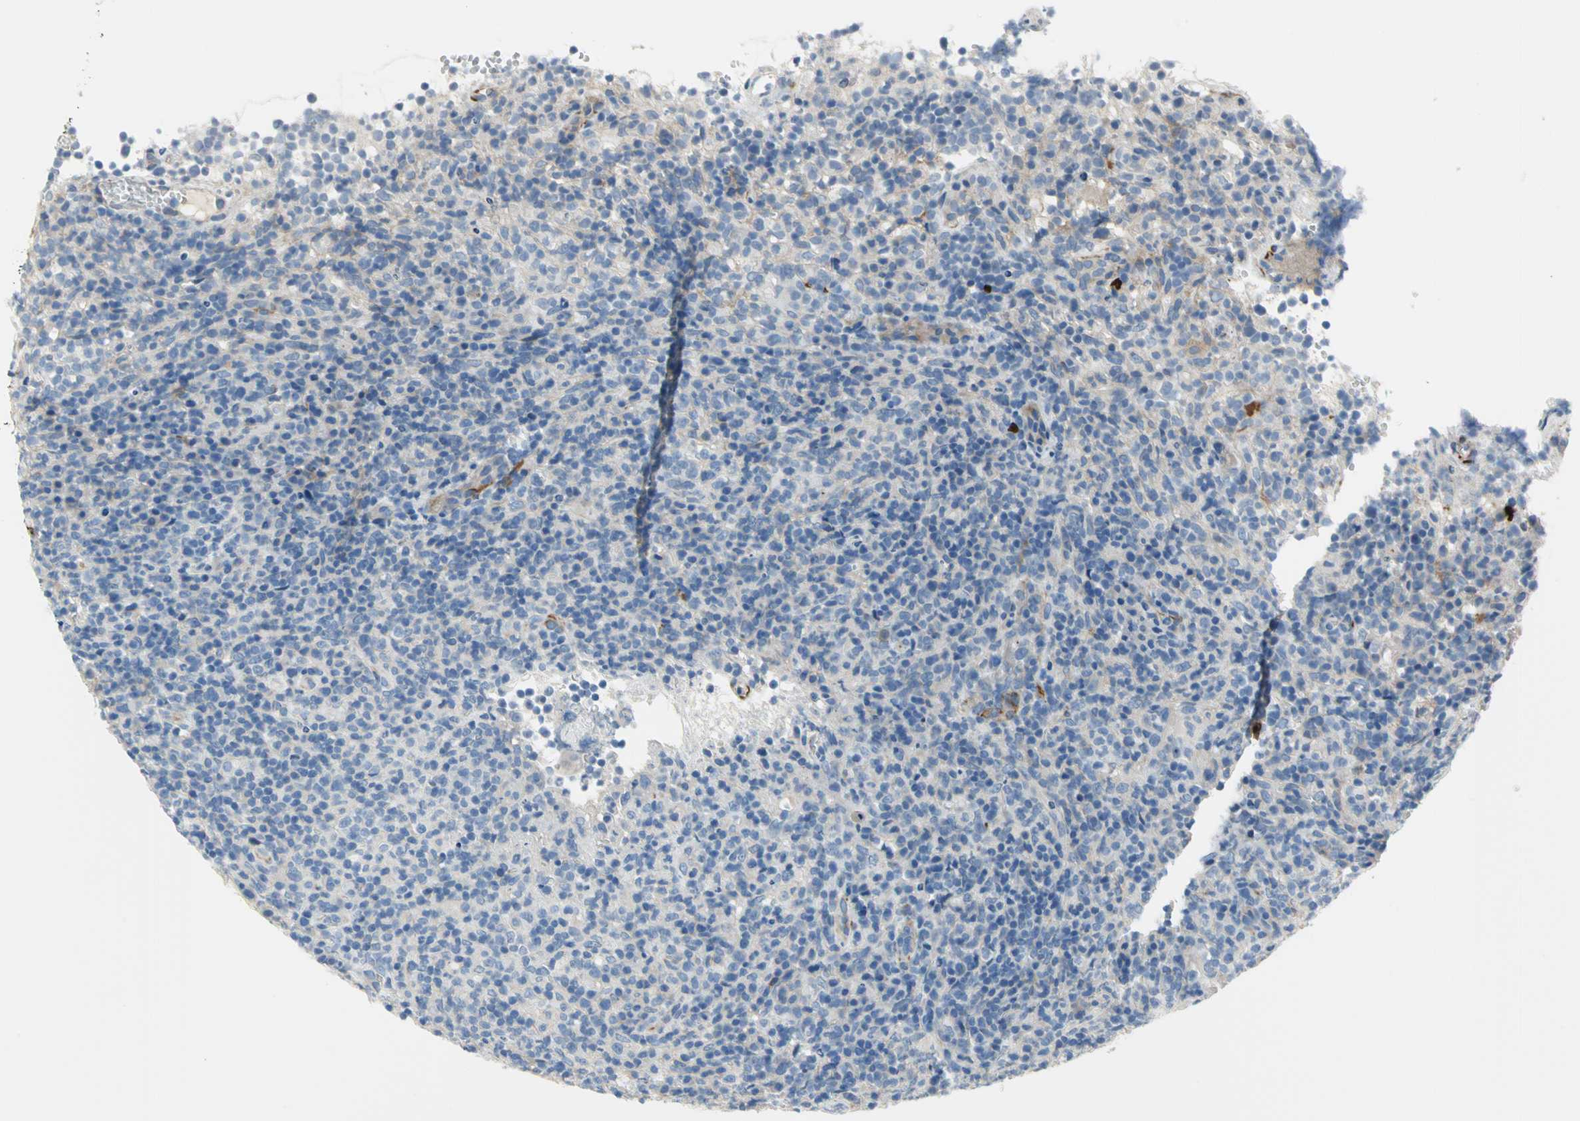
{"staining": {"intensity": "weak", "quantity": "<25%", "location": "cytoplasmic/membranous"}, "tissue": "lymphoma", "cell_type": "Tumor cells", "image_type": "cancer", "snomed": [{"axis": "morphology", "description": "Malignant lymphoma, non-Hodgkin's type, High grade"}, {"axis": "topography", "description": "Lymph node"}], "caption": "Image shows no significant protein positivity in tumor cells of lymphoma.", "gene": "ALOX15", "patient": {"sex": "female", "age": 76}}